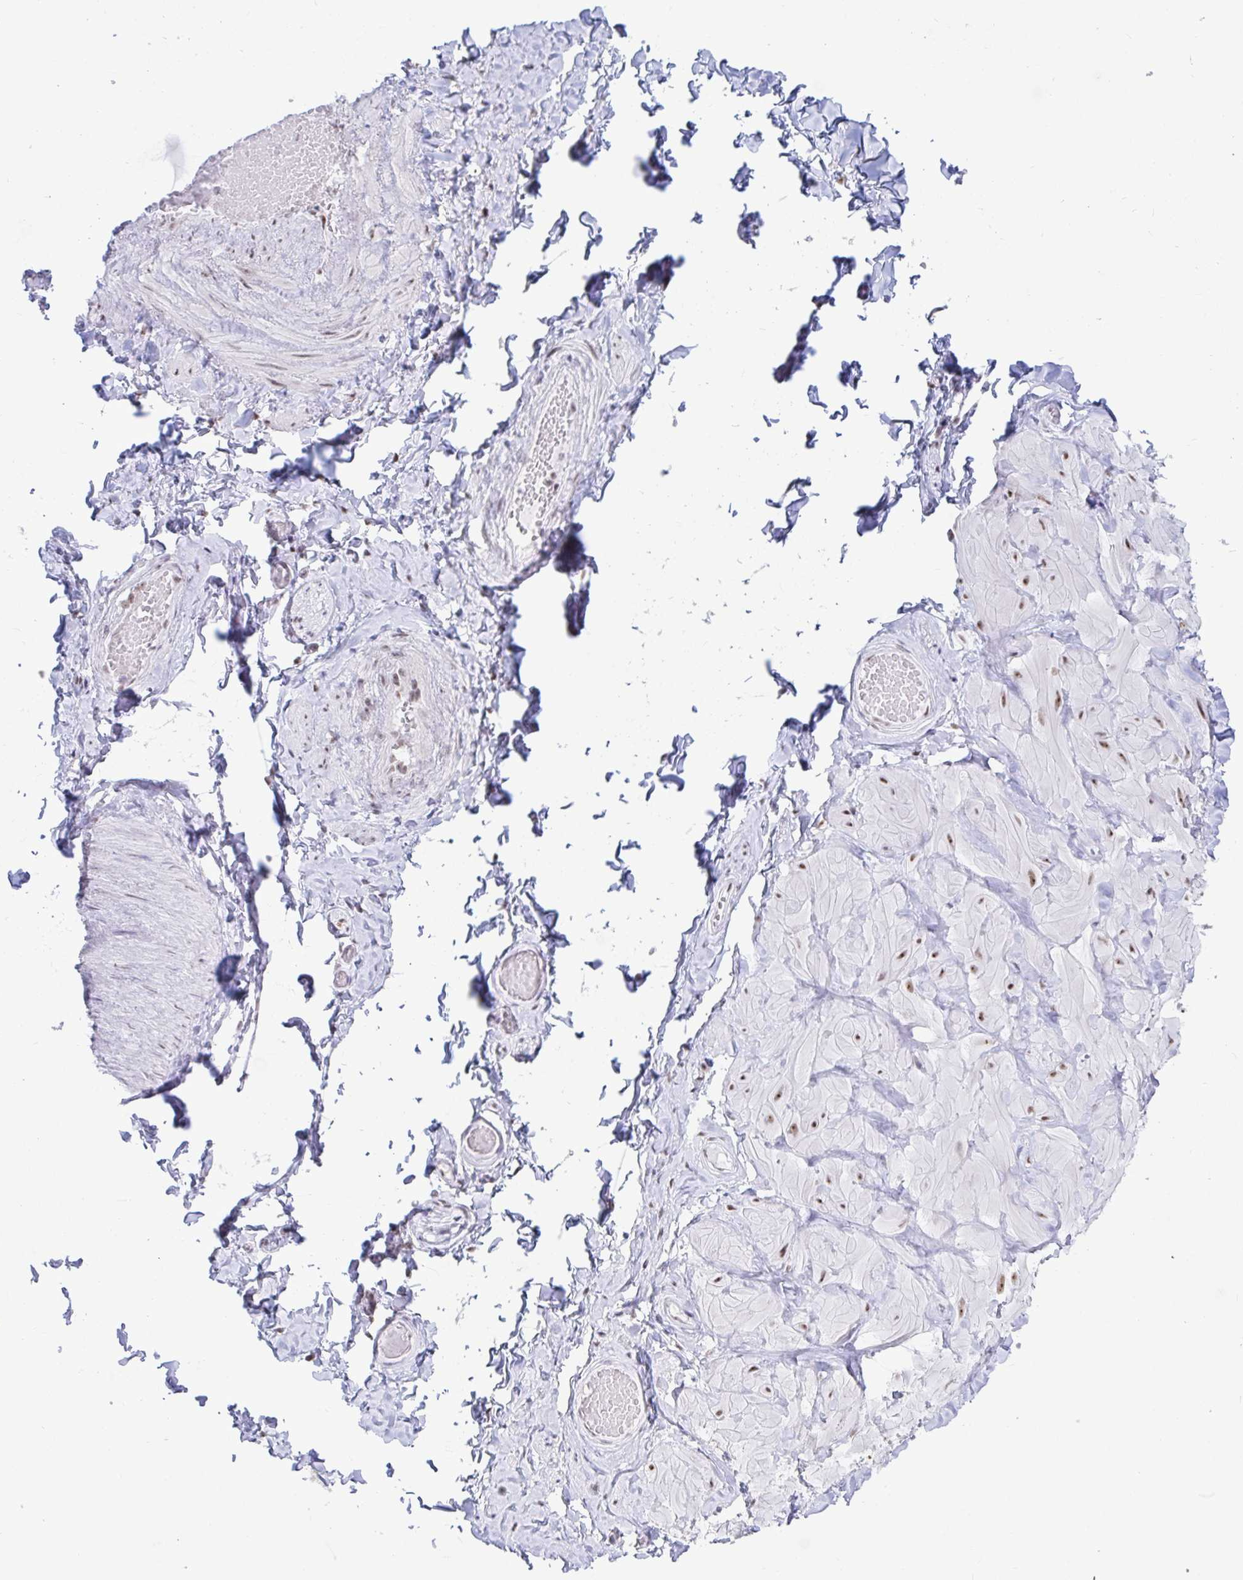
{"staining": {"intensity": "weak", "quantity": "25%-75%", "location": "nuclear"}, "tissue": "soft tissue", "cell_type": "Fibroblasts", "image_type": "normal", "snomed": [{"axis": "morphology", "description": "Normal tissue, NOS"}, {"axis": "topography", "description": "Soft tissue"}, {"axis": "topography", "description": "Adipose tissue"}, {"axis": "topography", "description": "Vascular tissue"}, {"axis": "topography", "description": "Peripheral nerve tissue"}], "caption": "Soft tissue was stained to show a protein in brown. There is low levels of weak nuclear positivity in approximately 25%-75% of fibroblasts. Immunohistochemistry stains the protein in brown and the nuclei are stained blue.", "gene": "SUPT16H", "patient": {"sex": "male", "age": 29}}